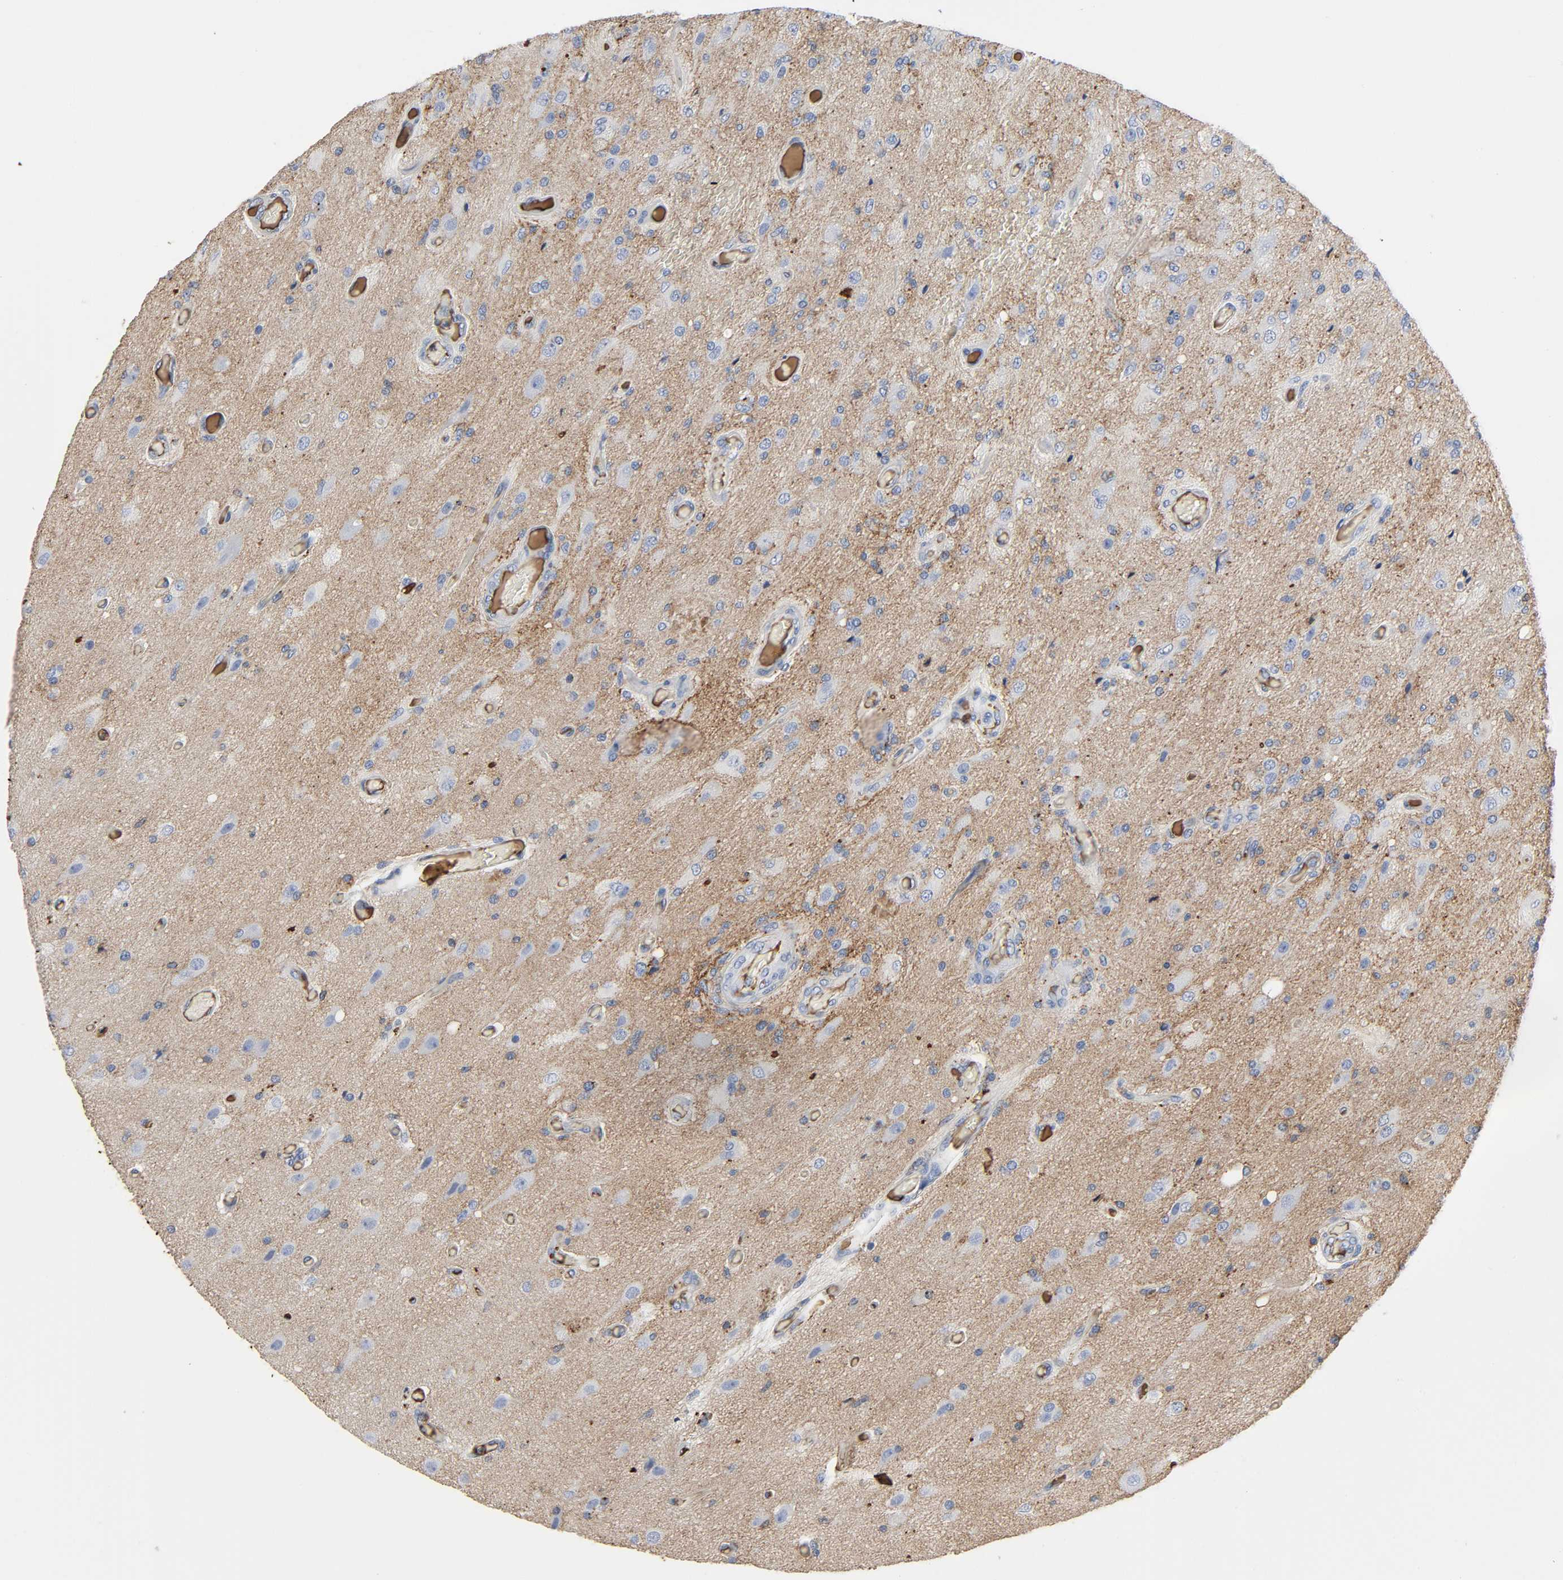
{"staining": {"intensity": "weak", "quantity": "25%-75%", "location": "cytoplasmic/membranous"}, "tissue": "glioma", "cell_type": "Tumor cells", "image_type": "cancer", "snomed": [{"axis": "morphology", "description": "Normal tissue, NOS"}, {"axis": "morphology", "description": "Glioma, malignant, High grade"}, {"axis": "topography", "description": "Cerebral cortex"}], "caption": "This is a micrograph of IHC staining of malignant glioma (high-grade), which shows weak positivity in the cytoplasmic/membranous of tumor cells.", "gene": "C3", "patient": {"sex": "male", "age": 77}}